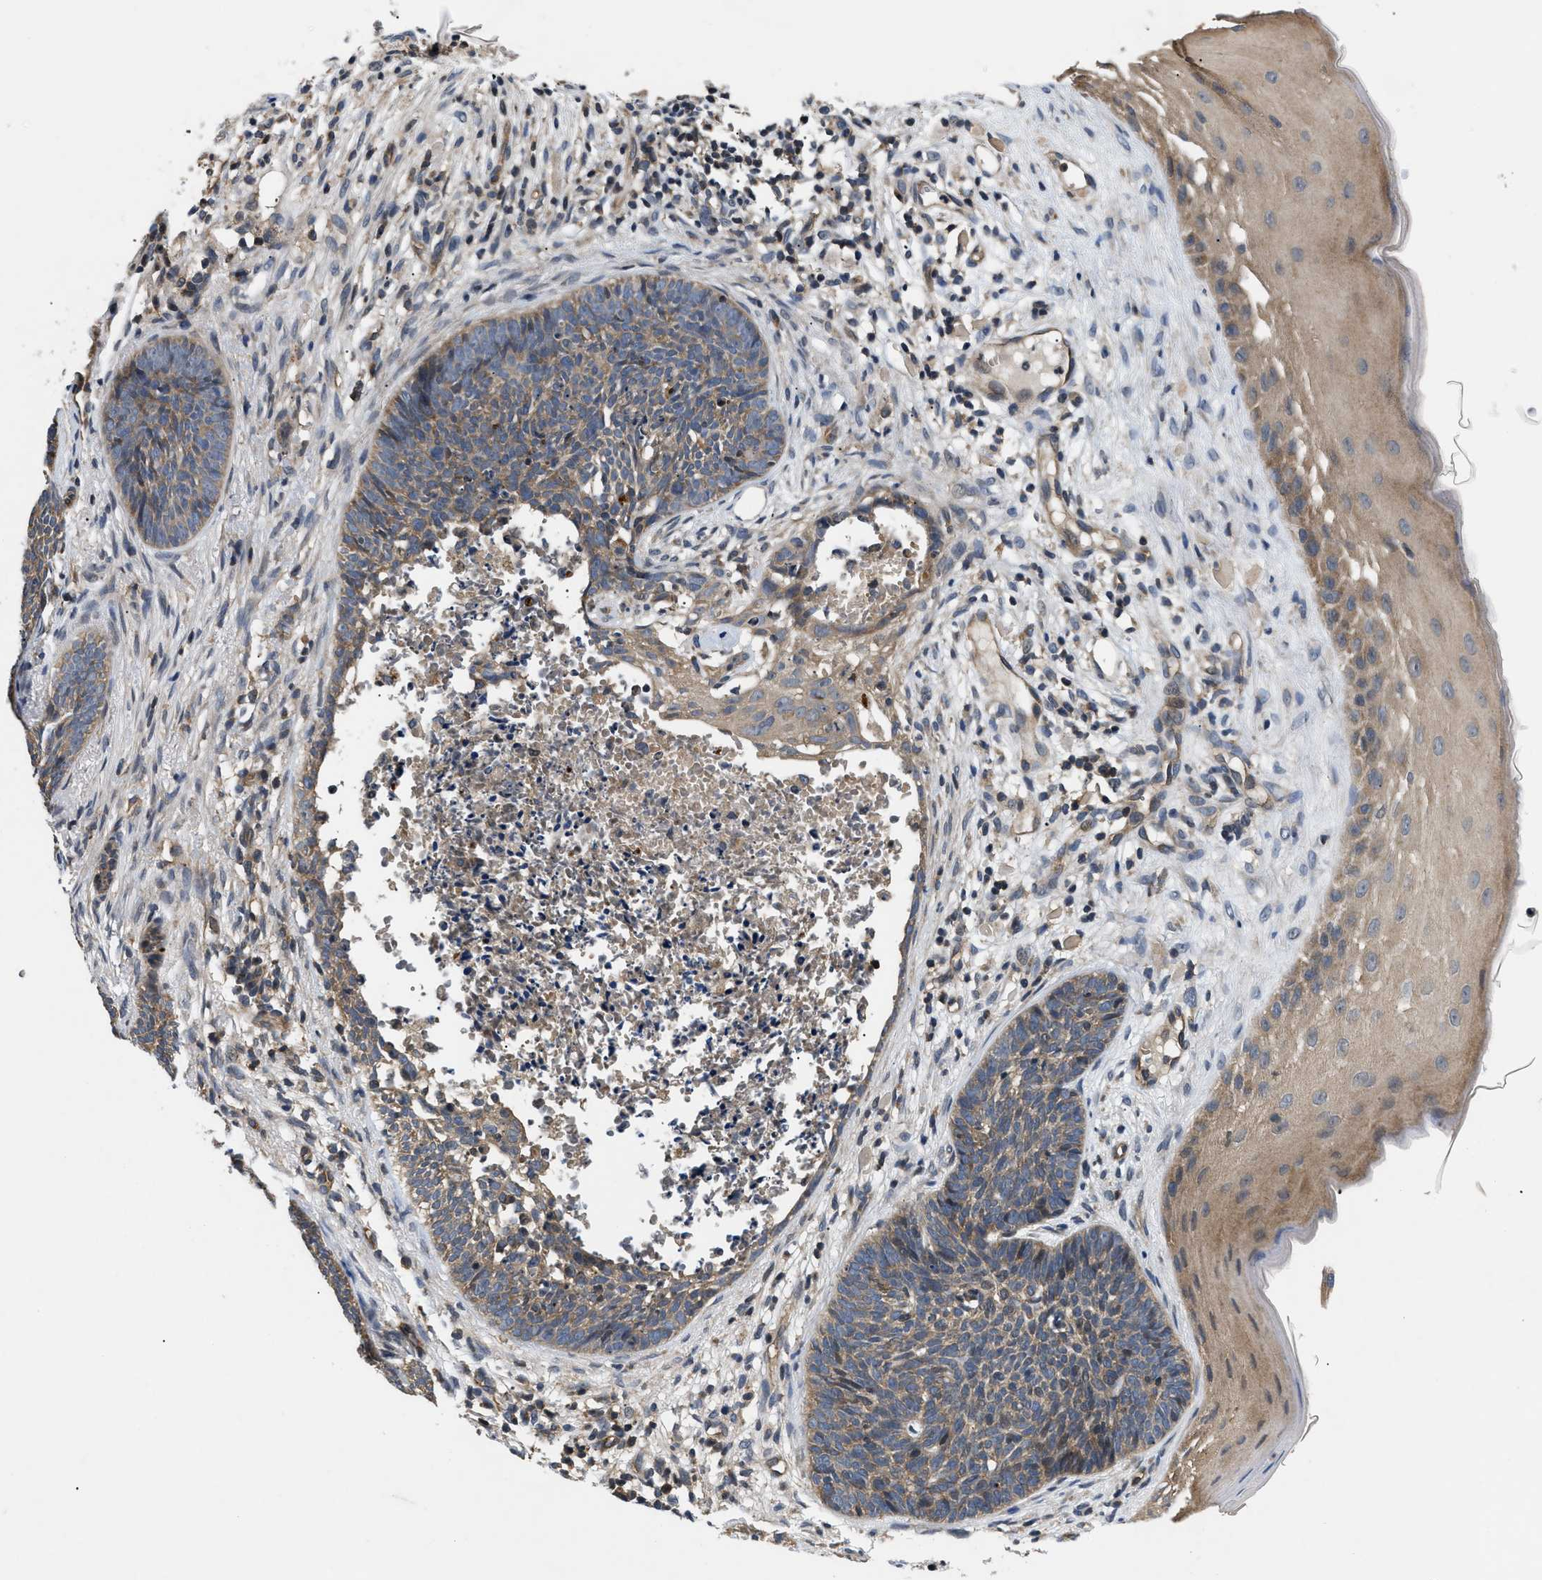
{"staining": {"intensity": "moderate", "quantity": ">75%", "location": "cytoplasmic/membranous"}, "tissue": "skin cancer", "cell_type": "Tumor cells", "image_type": "cancer", "snomed": [{"axis": "morphology", "description": "Basal cell carcinoma"}, {"axis": "topography", "description": "Skin"}], "caption": "Human skin basal cell carcinoma stained with a protein marker demonstrates moderate staining in tumor cells.", "gene": "HMGCR", "patient": {"sex": "female", "age": 70}}